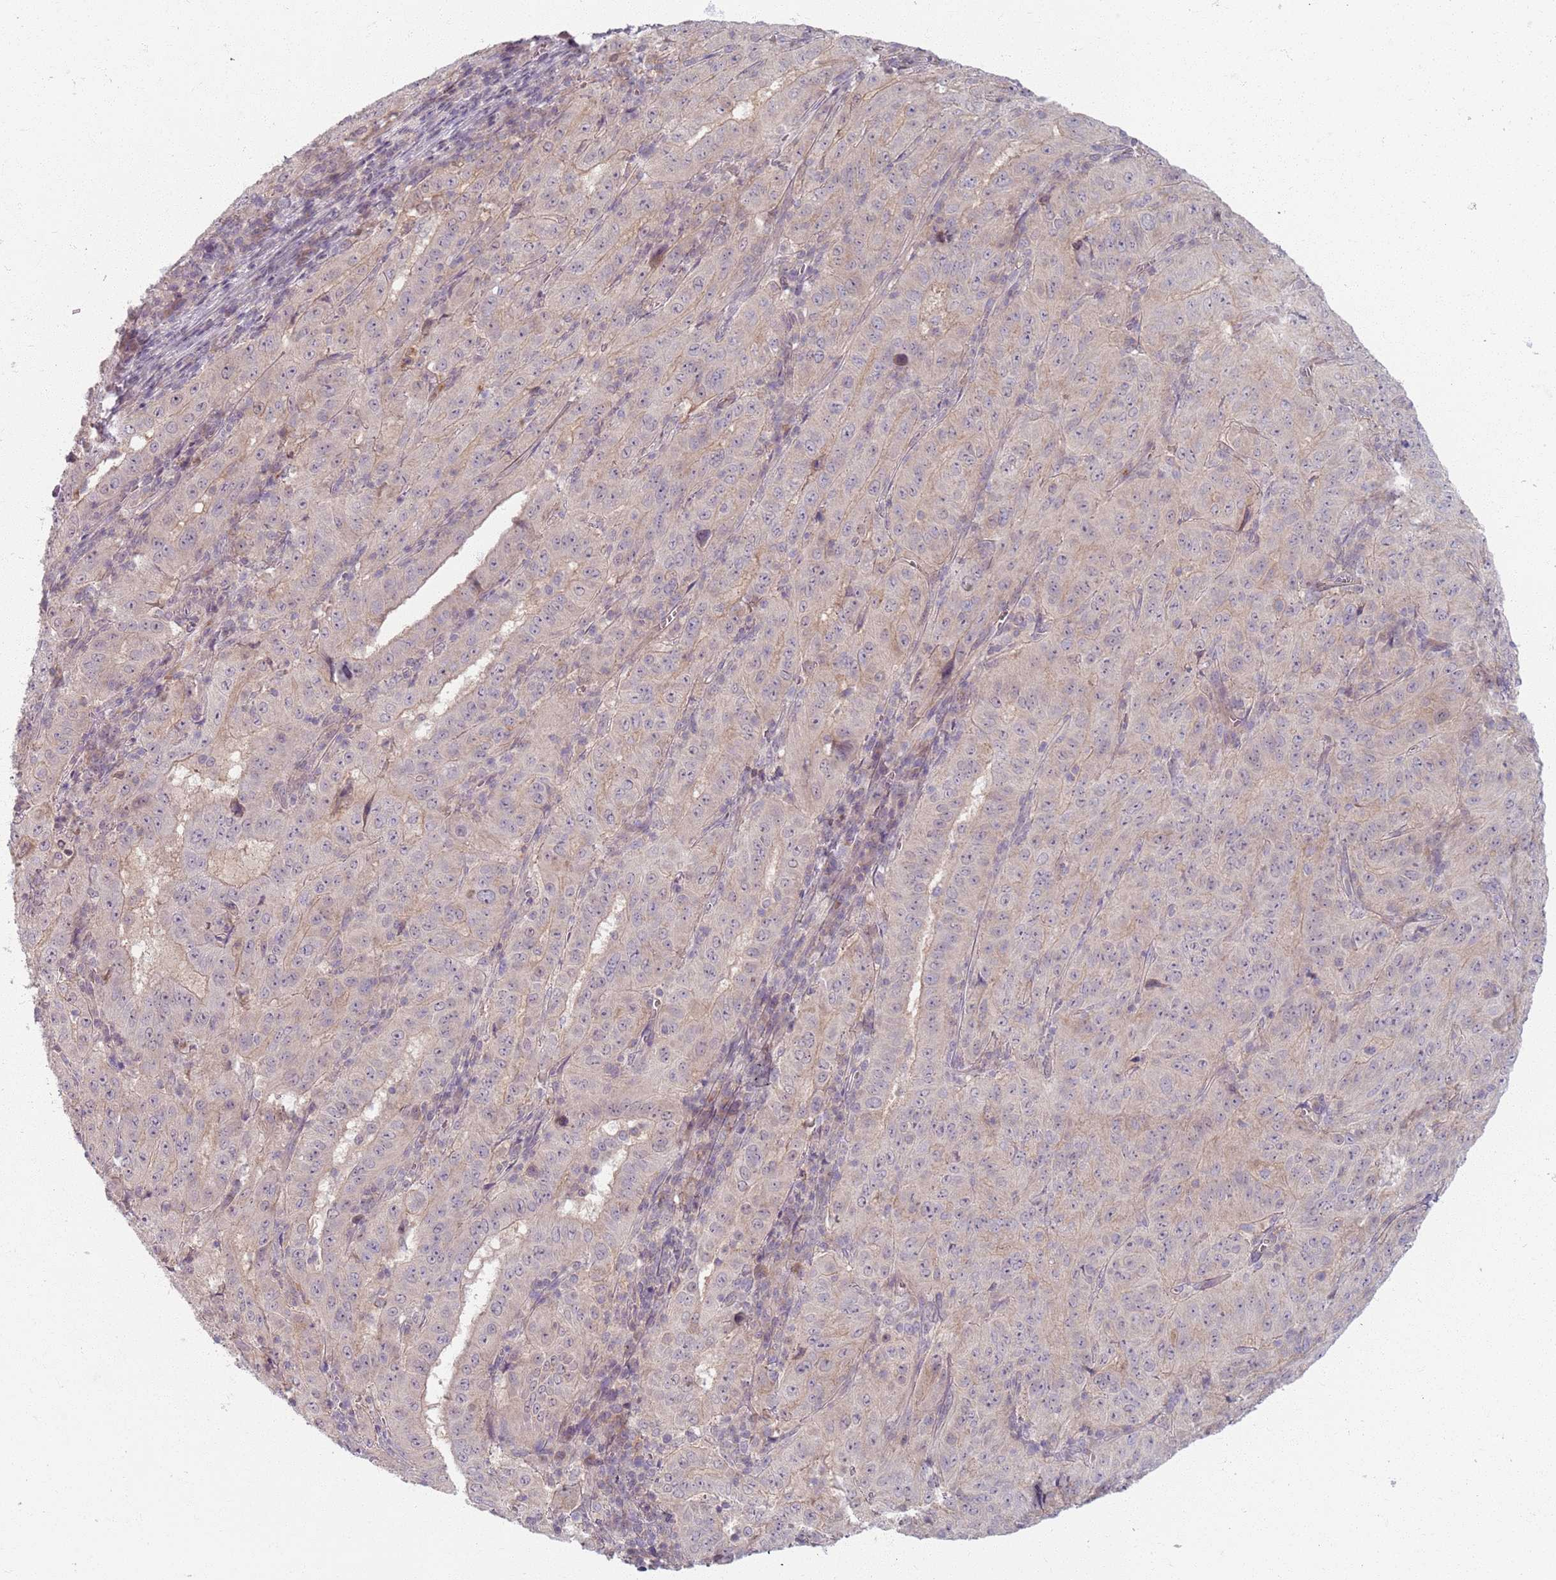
{"staining": {"intensity": "weak", "quantity": "<25%", "location": "cytoplasmic/membranous"}, "tissue": "pancreatic cancer", "cell_type": "Tumor cells", "image_type": "cancer", "snomed": [{"axis": "morphology", "description": "Adenocarcinoma, NOS"}, {"axis": "topography", "description": "Pancreas"}], "caption": "High magnification brightfield microscopy of pancreatic cancer (adenocarcinoma) stained with DAB (brown) and counterstained with hematoxylin (blue): tumor cells show no significant staining. (Immunohistochemistry, brightfield microscopy, high magnification).", "gene": "ZDHHC2", "patient": {"sex": "male", "age": 63}}